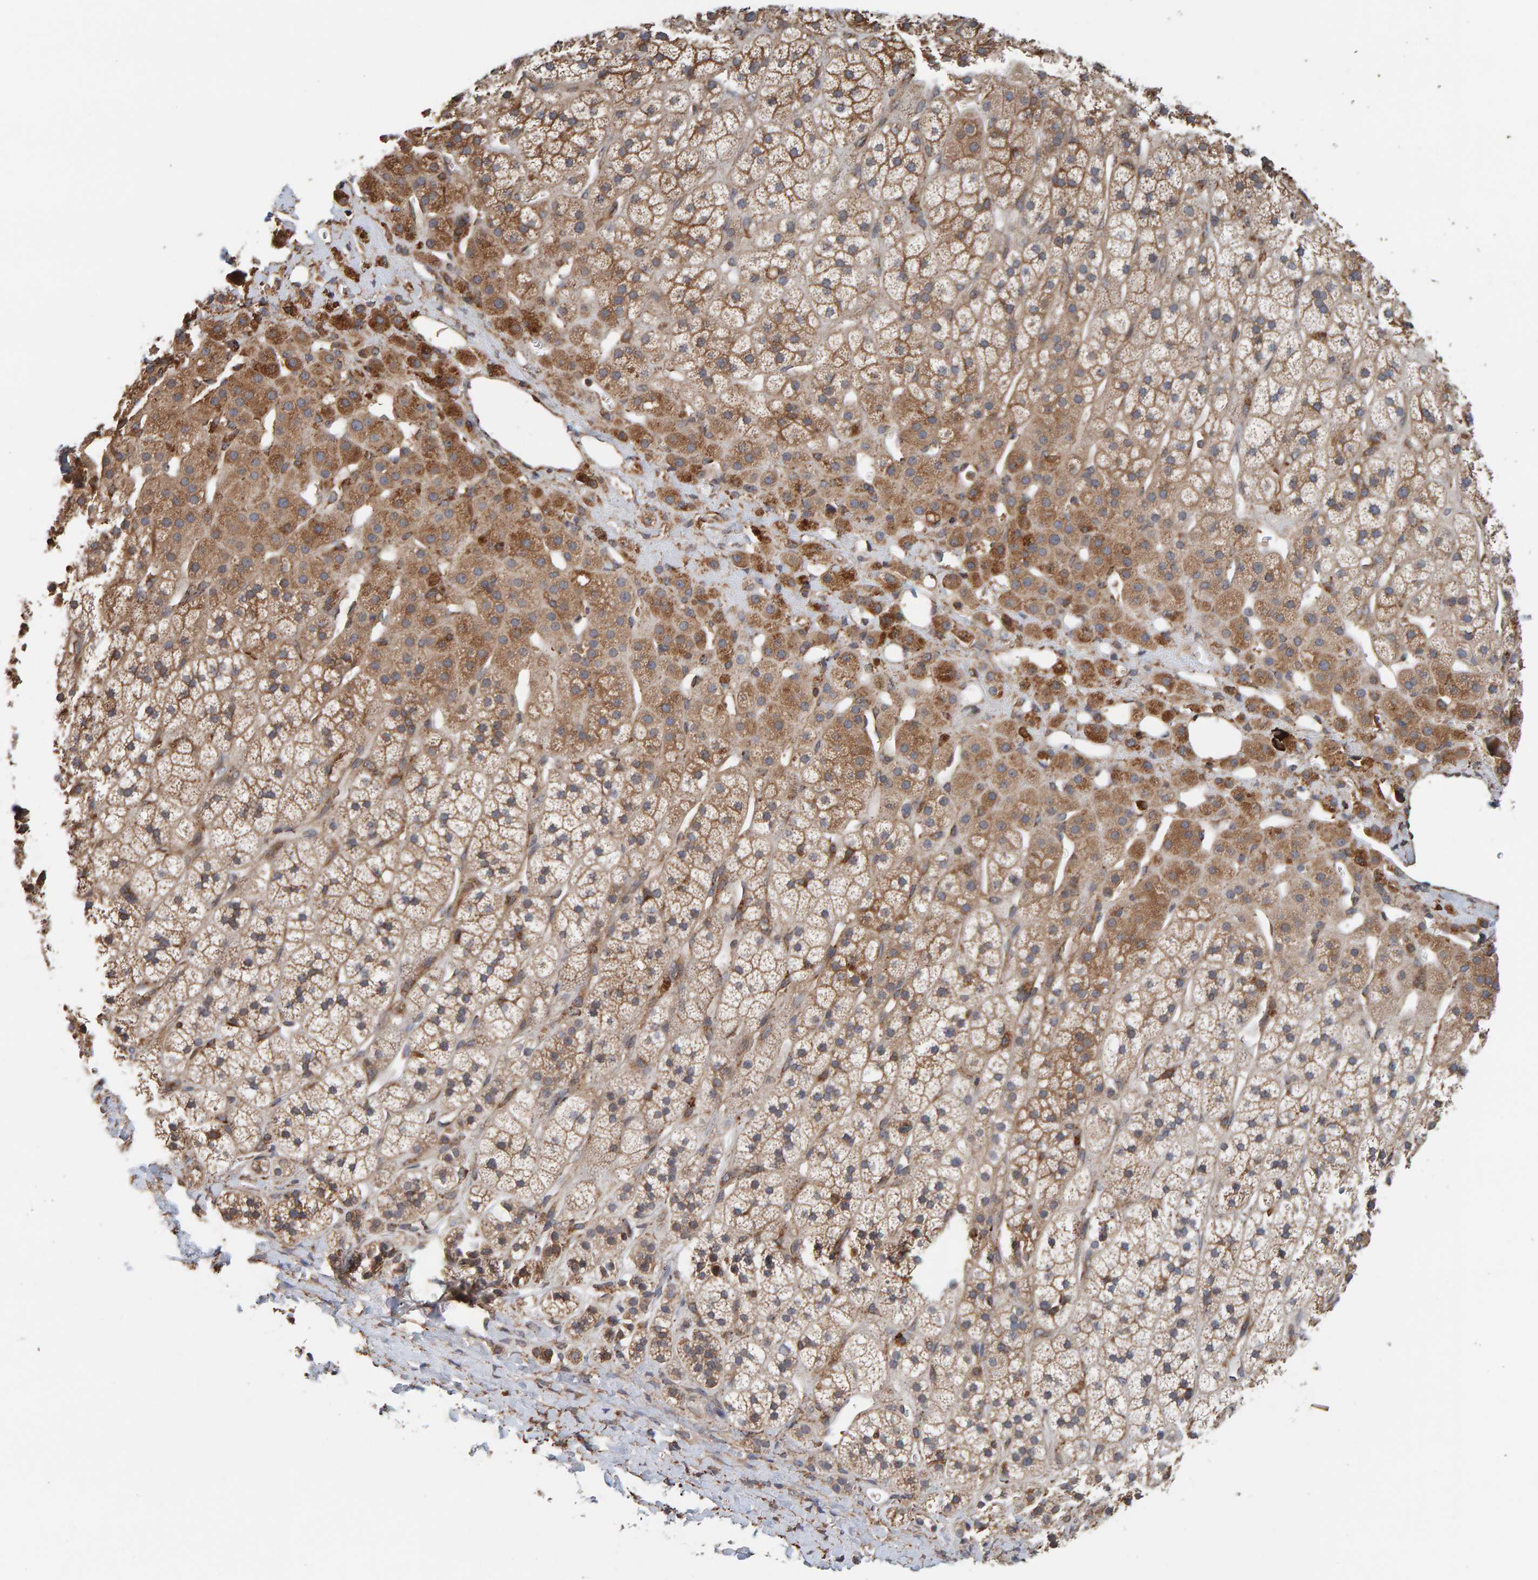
{"staining": {"intensity": "moderate", "quantity": ">75%", "location": "cytoplasmic/membranous"}, "tissue": "adrenal gland", "cell_type": "Glandular cells", "image_type": "normal", "snomed": [{"axis": "morphology", "description": "Normal tissue, NOS"}, {"axis": "topography", "description": "Adrenal gland"}], "caption": "A medium amount of moderate cytoplasmic/membranous expression is seen in approximately >75% of glandular cells in benign adrenal gland. The staining is performed using DAB (3,3'-diaminobenzidine) brown chromogen to label protein expression. The nuclei are counter-stained blue using hematoxylin.", "gene": "PLA2G3", "patient": {"sex": "male", "age": 56}}